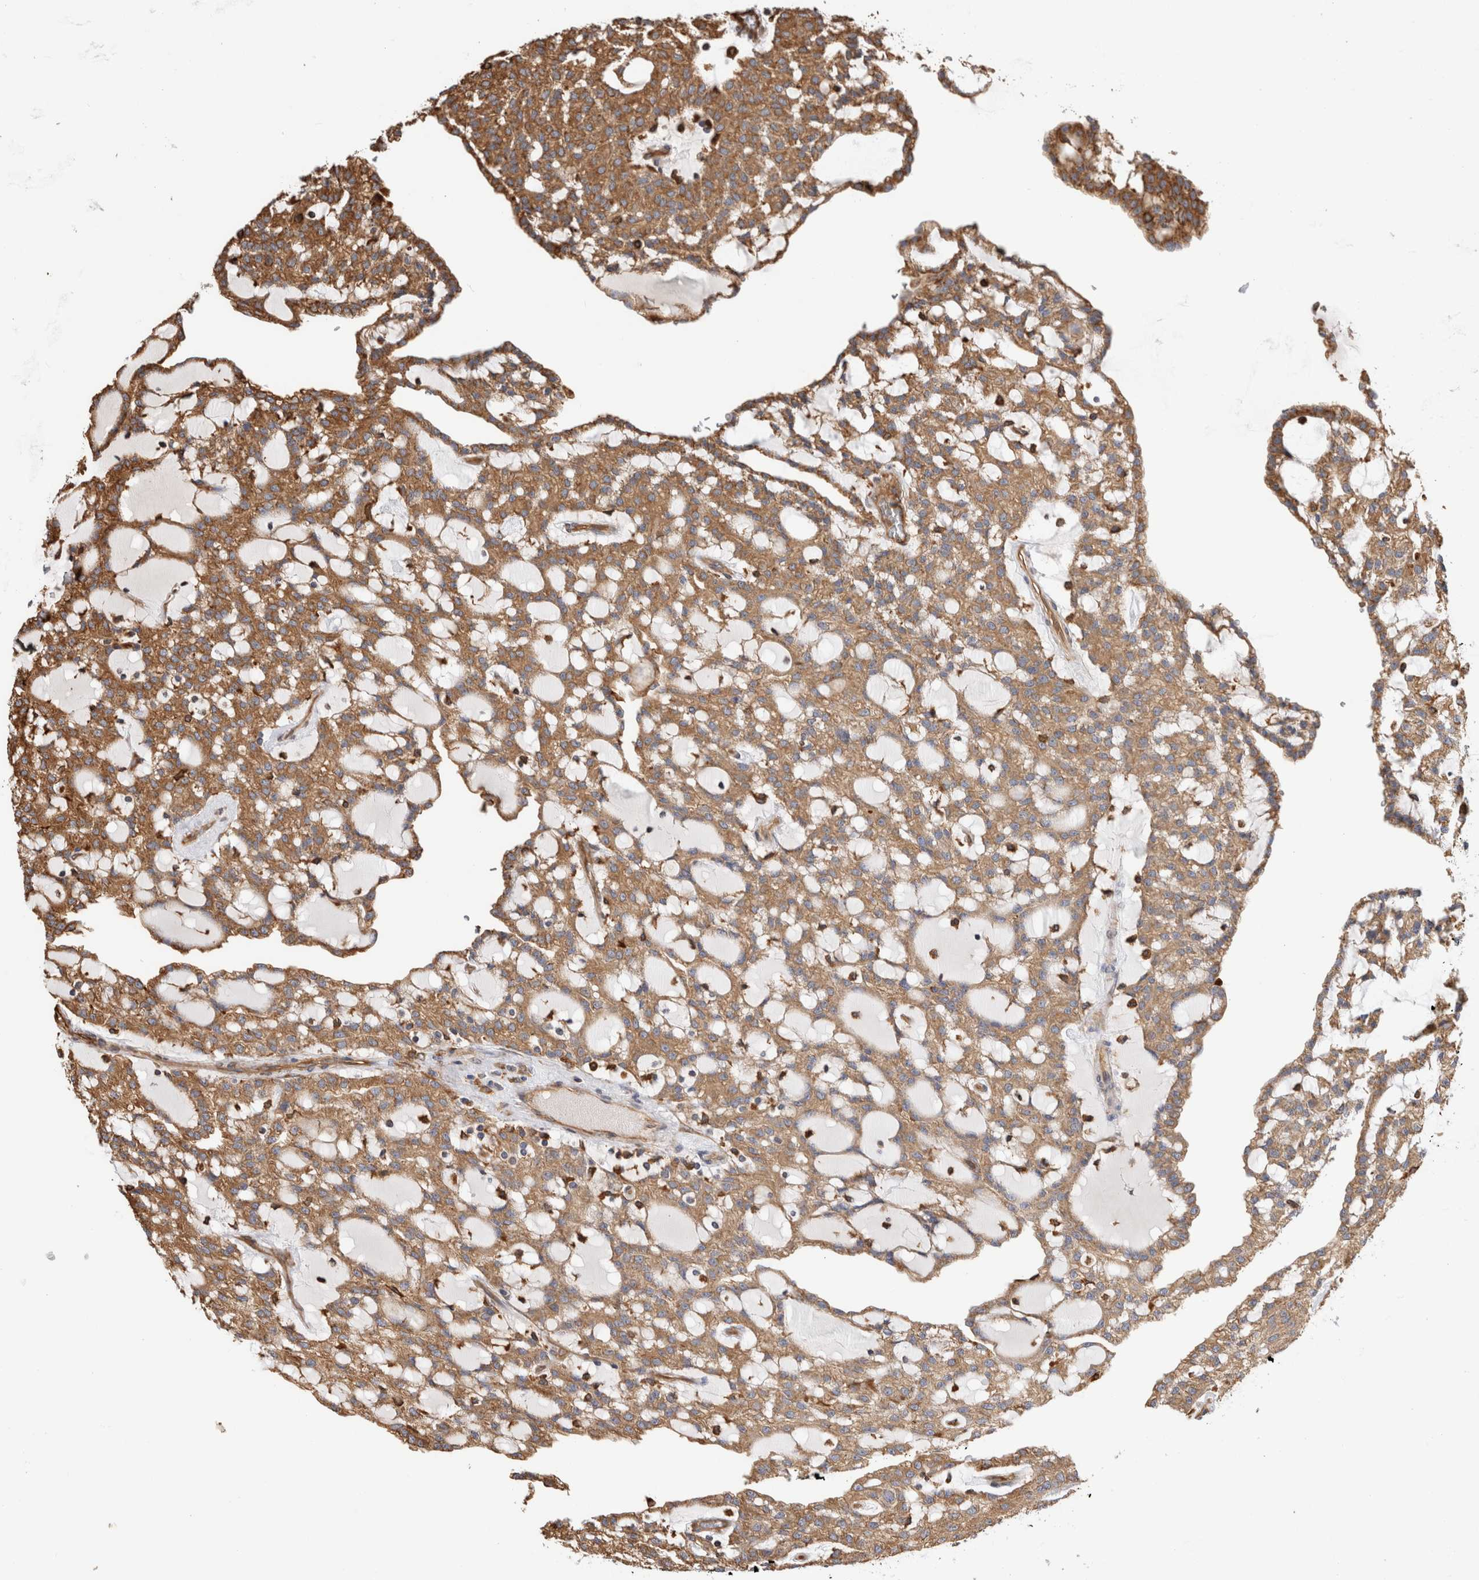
{"staining": {"intensity": "moderate", "quantity": ">75%", "location": "cytoplasmic/membranous"}, "tissue": "renal cancer", "cell_type": "Tumor cells", "image_type": "cancer", "snomed": [{"axis": "morphology", "description": "Adenocarcinoma, NOS"}, {"axis": "topography", "description": "Kidney"}], "caption": "IHC micrograph of neoplastic tissue: human renal adenocarcinoma stained using IHC demonstrates medium levels of moderate protein expression localized specifically in the cytoplasmic/membranous of tumor cells, appearing as a cytoplasmic/membranous brown color.", "gene": "ZNF397", "patient": {"sex": "male", "age": 63}}